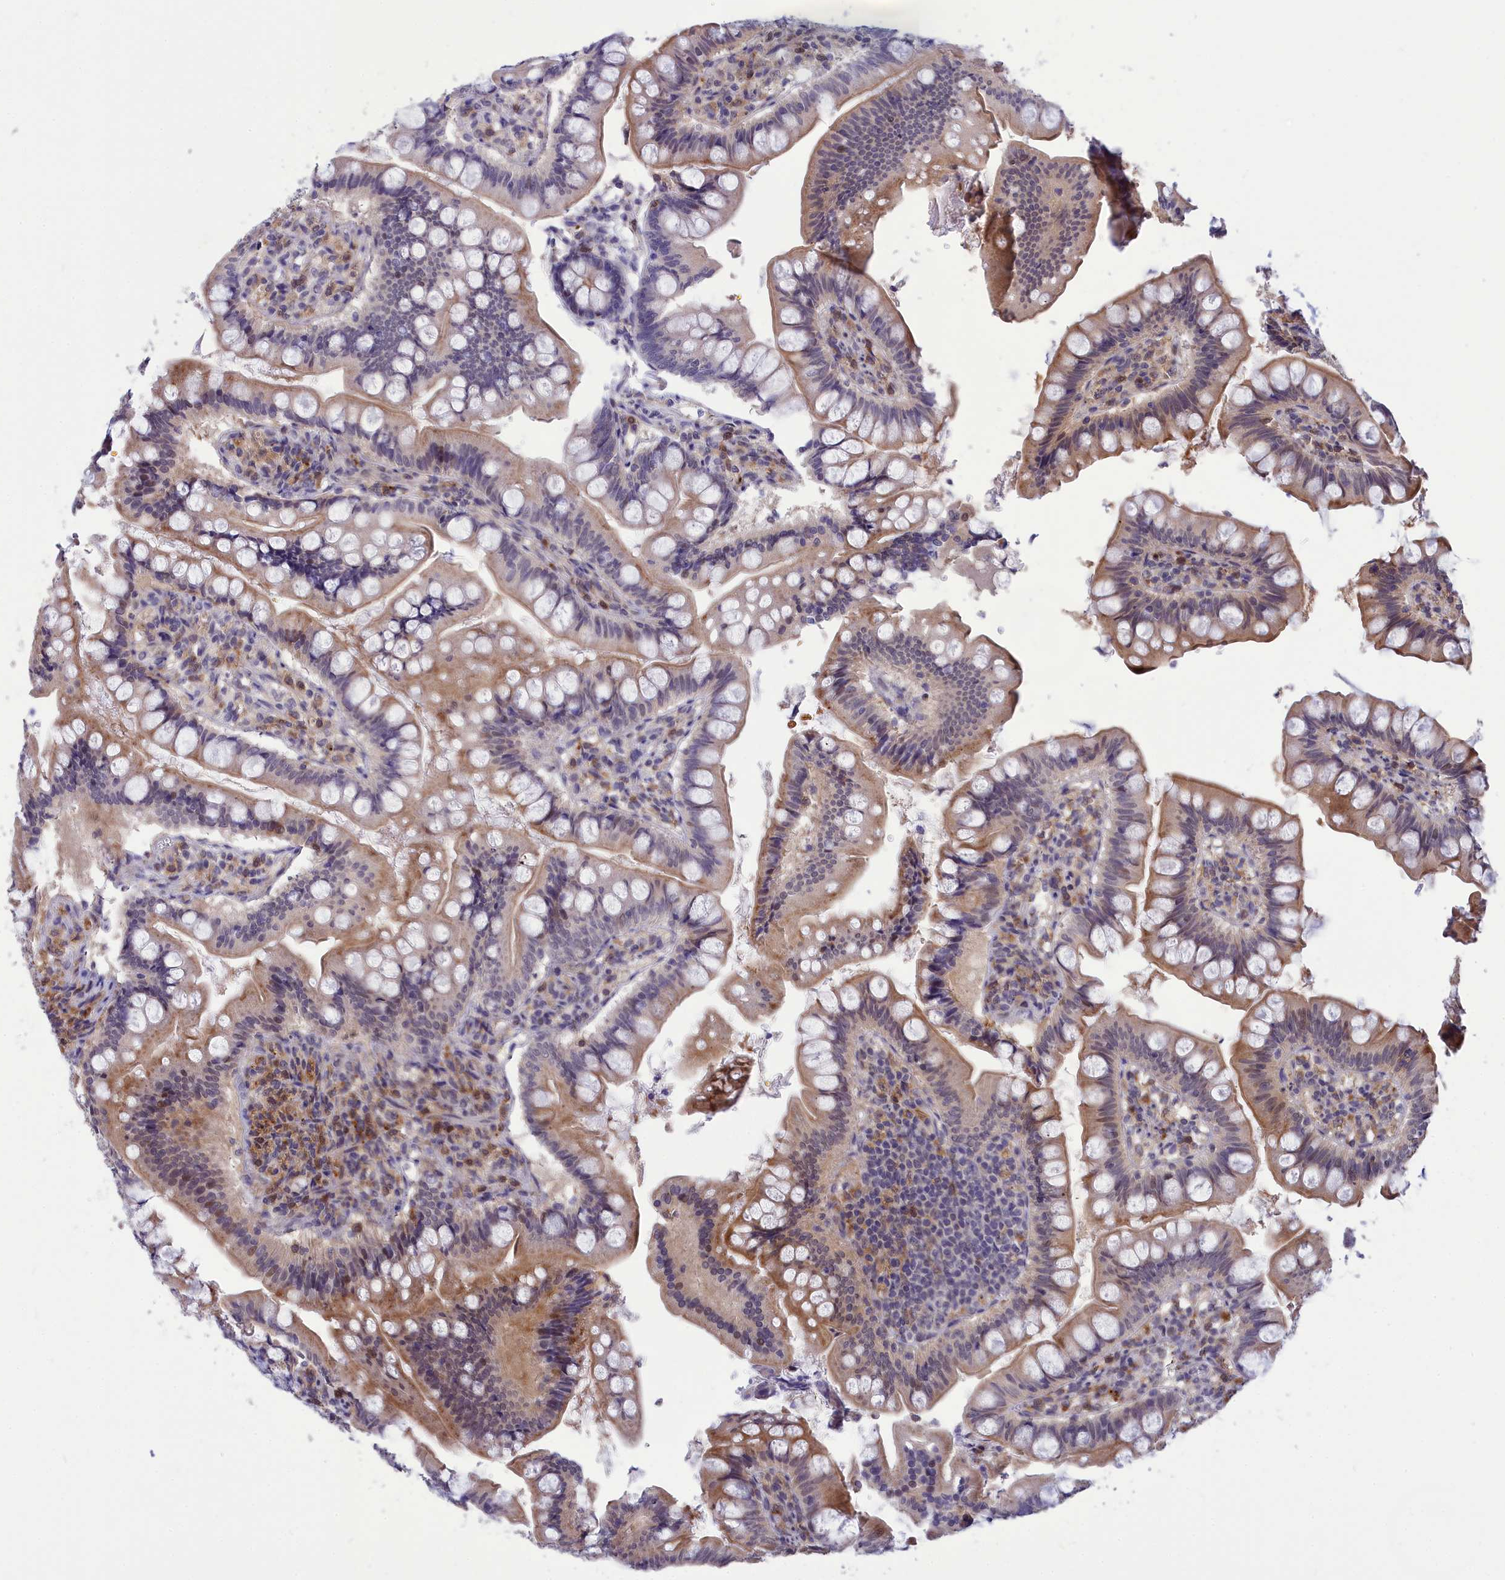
{"staining": {"intensity": "moderate", "quantity": "25%-75%", "location": "cytoplasmic/membranous"}, "tissue": "small intestine", "cell_type": "Glandular cells", "image_type": "normal", "snomed": [{"axis": "morphology", "description": "Normal tissue, NOS"}, {"axis": "topography", "description": "Small intestine"}], "caption": "Protein positivity by immunohistochemistry (IHC) reveals moderate cytoplasmic/membranous expression in approximately 25%-75% of glandular cells in unremarkable small intestine.", "gene": "KCTD14", "patient": {"sex": "male", "age": 7}}